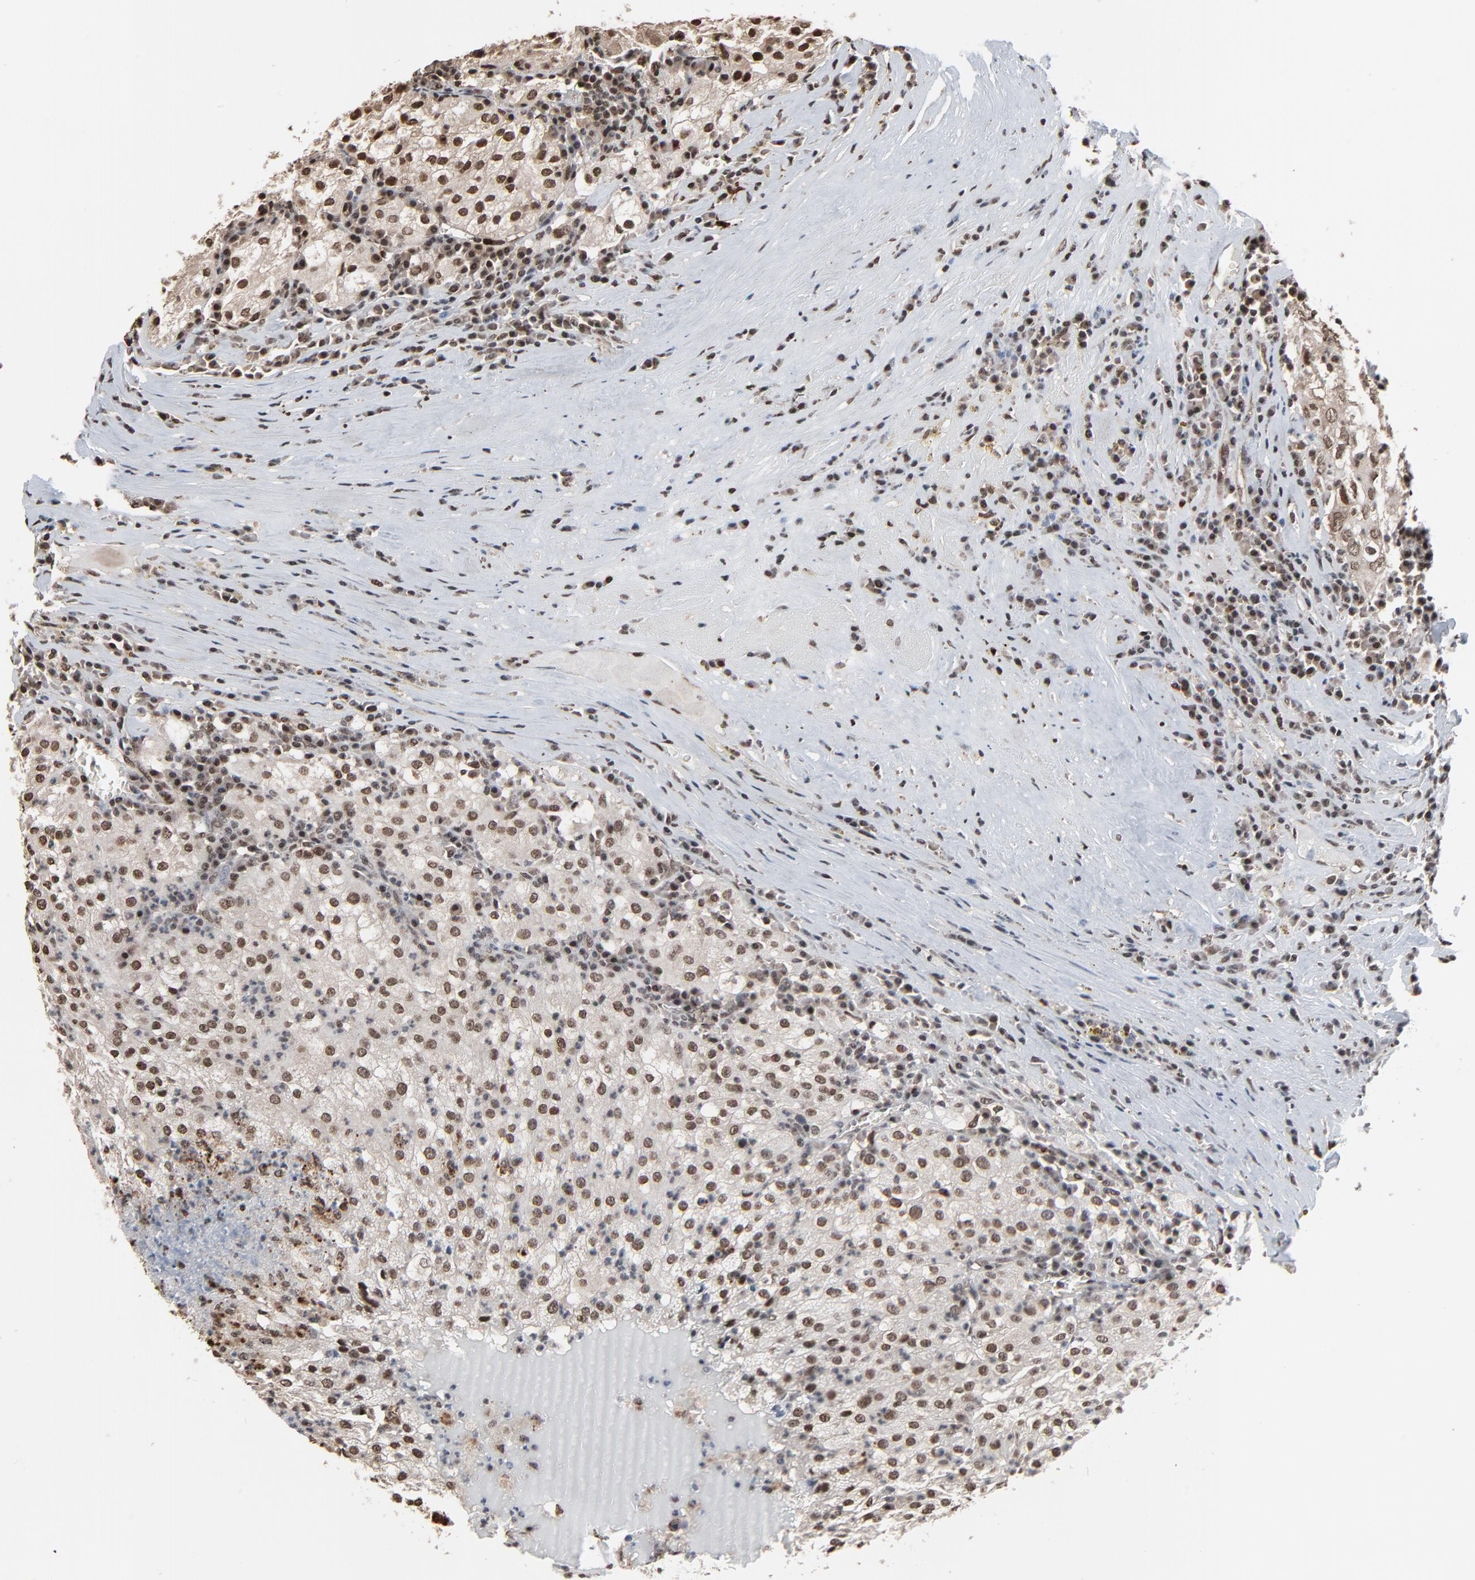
{"staining": {"intensity": "strong", "quantity": ">75%", "location": "nuclear"}, "tissue": "renal cancer", "cell_type": "Tumor cells", "image_type": "cancer", "snomed": [{"axis": "morphology", "description": "Adenocarcinoma, NOS"}, {"axis": "topography", "description": "Kidney"}], "caption": "Protein analysis of renal adenocarcinoma tissue shows strong nuclear staining in approximately >75% of tumor cells. (DAB (3,3'-diaminobenzidine) IHC, brown staining for protein, blue staining for nuclei).", "gene": "MEIS2", "patient": {"sex": "male", "age": 59}}